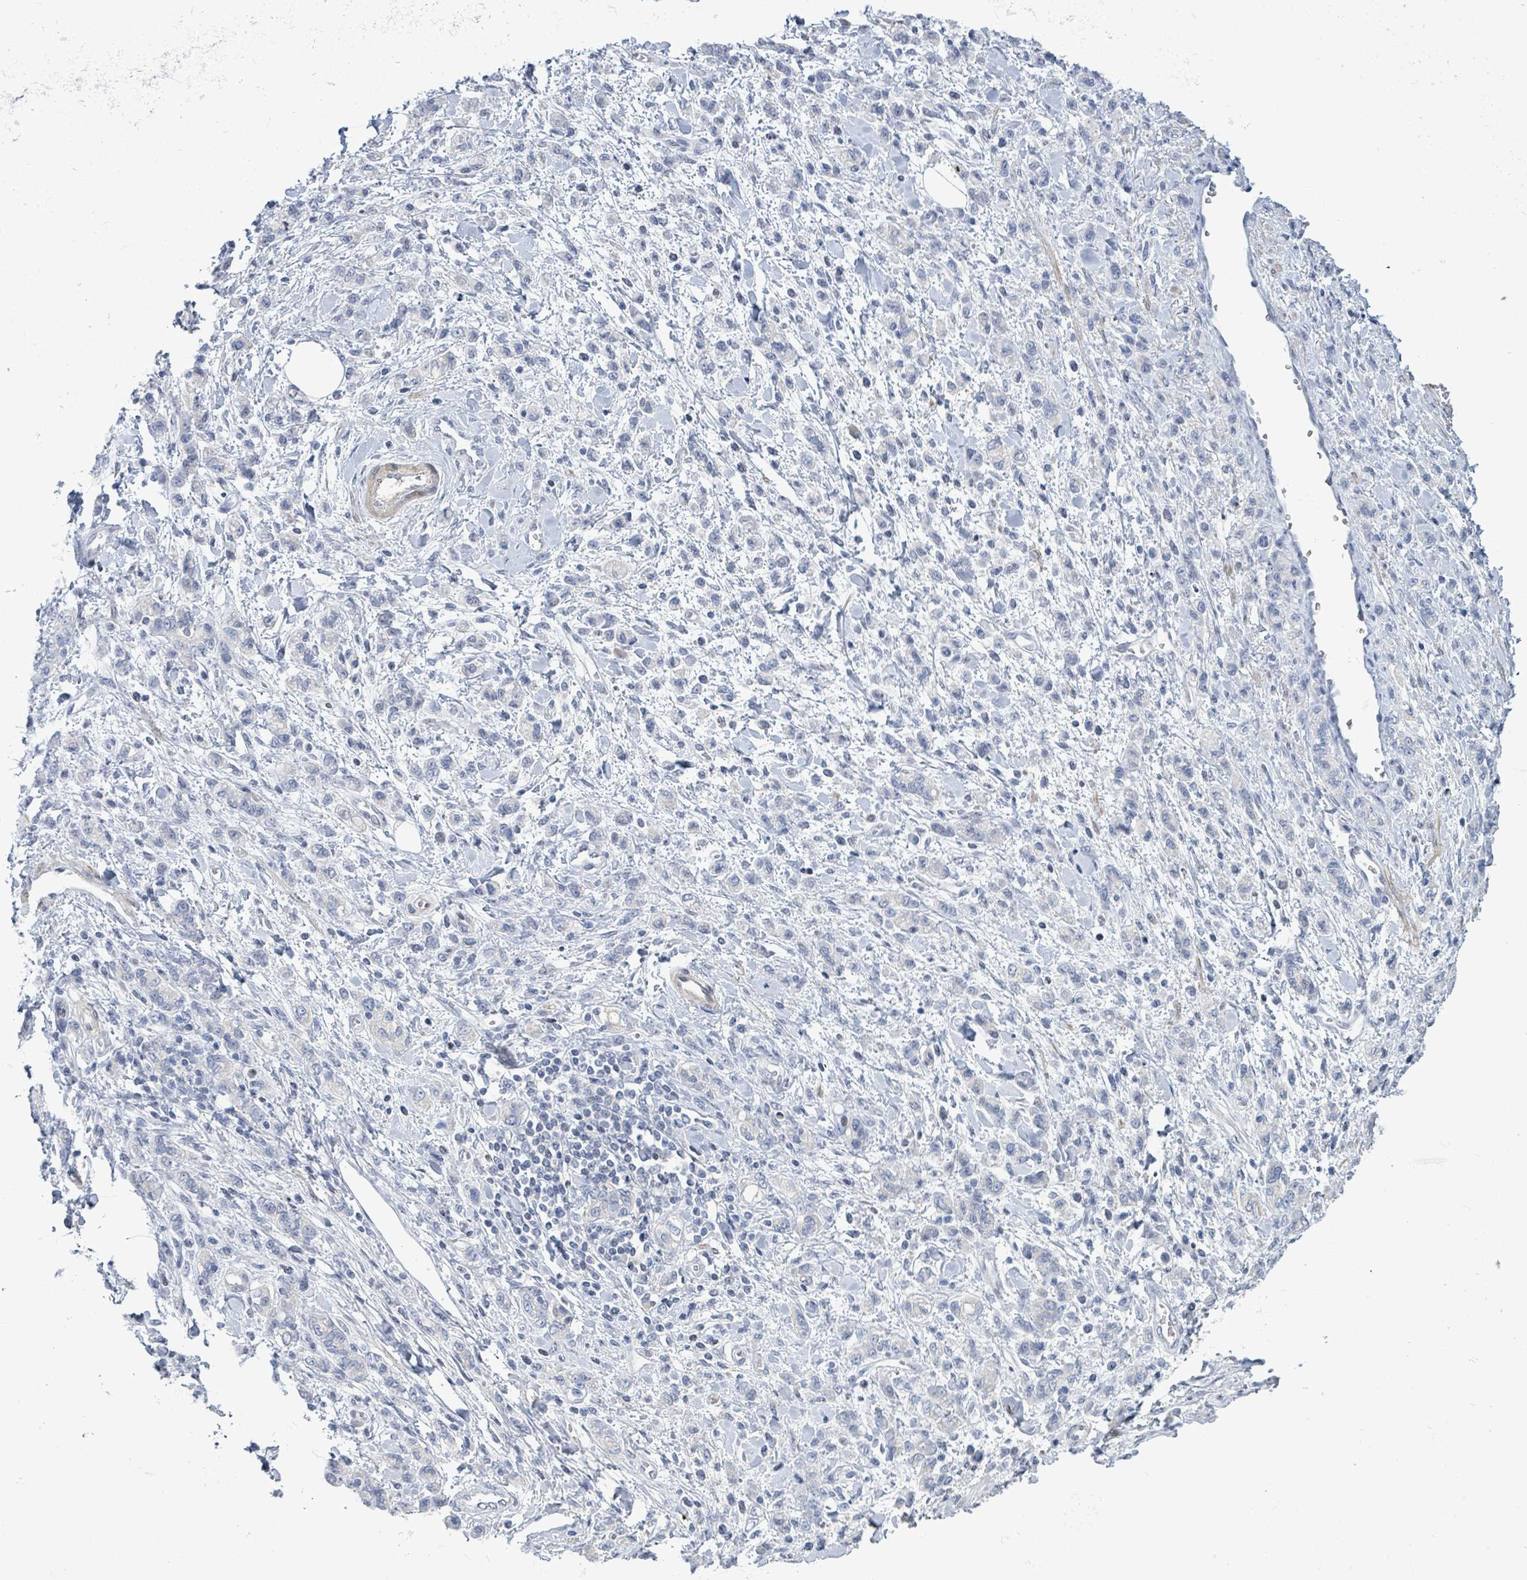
{"staining": {"intensity": "negative", "quantity": "none", "location": "none"}, "tissue": "stomach cancer", "cell_type": "Tumor cells", "image_type": "cancer", "snomed": [{"axis": "morphology", "description": "Adenocarcinoma, NOS"}, {"axis": "topography", "description": "Stomach"}], "caption": "Immunohistochemistry histopathology image of stomach cancer stained for a protein (brown), which reveals no expression in tumor cells.", "gene": "NTN3", "patient": {"sex": "male", "age": 77}}